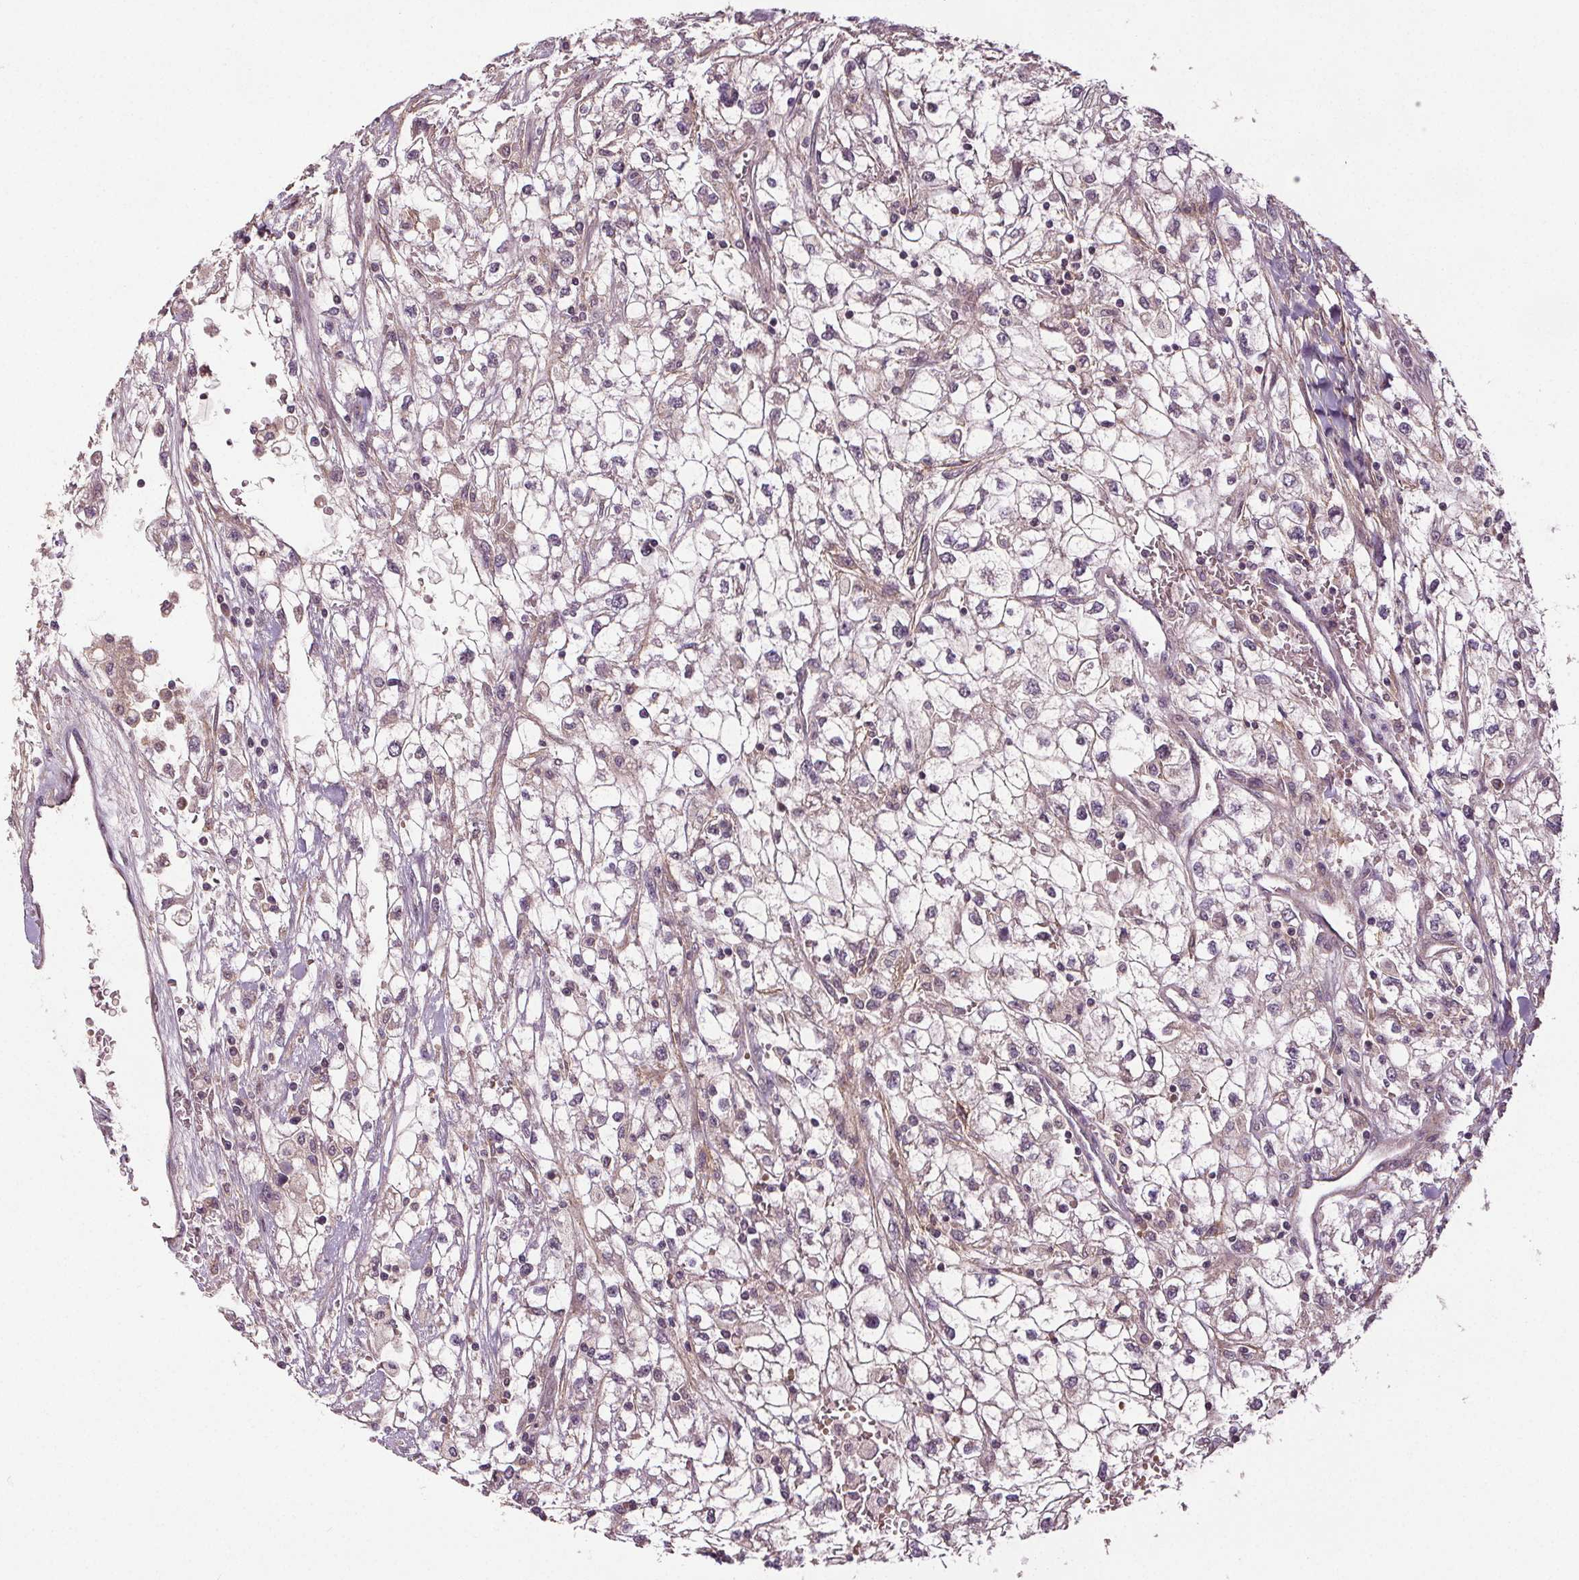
{"staining": {"intensity": "negative", "quantity": "none", "location": "none"}, "tissue": "renal cancer", "cell_type": "Tumor cells", "image_type": "cancer", "snomed": [{"axis": "morphology", "description": "Adenocarcinoma, NOS"}, {"axis": "topography", "description": "Kidney"}], "caption": "A high-resolution image shows immunohistochemistry (IHC) staining of renal adenocarcinoma, which displays no significant positivity in tumor cells.", "gene": "EPHB3", "patient": {"sex": "male", "age": 59}}